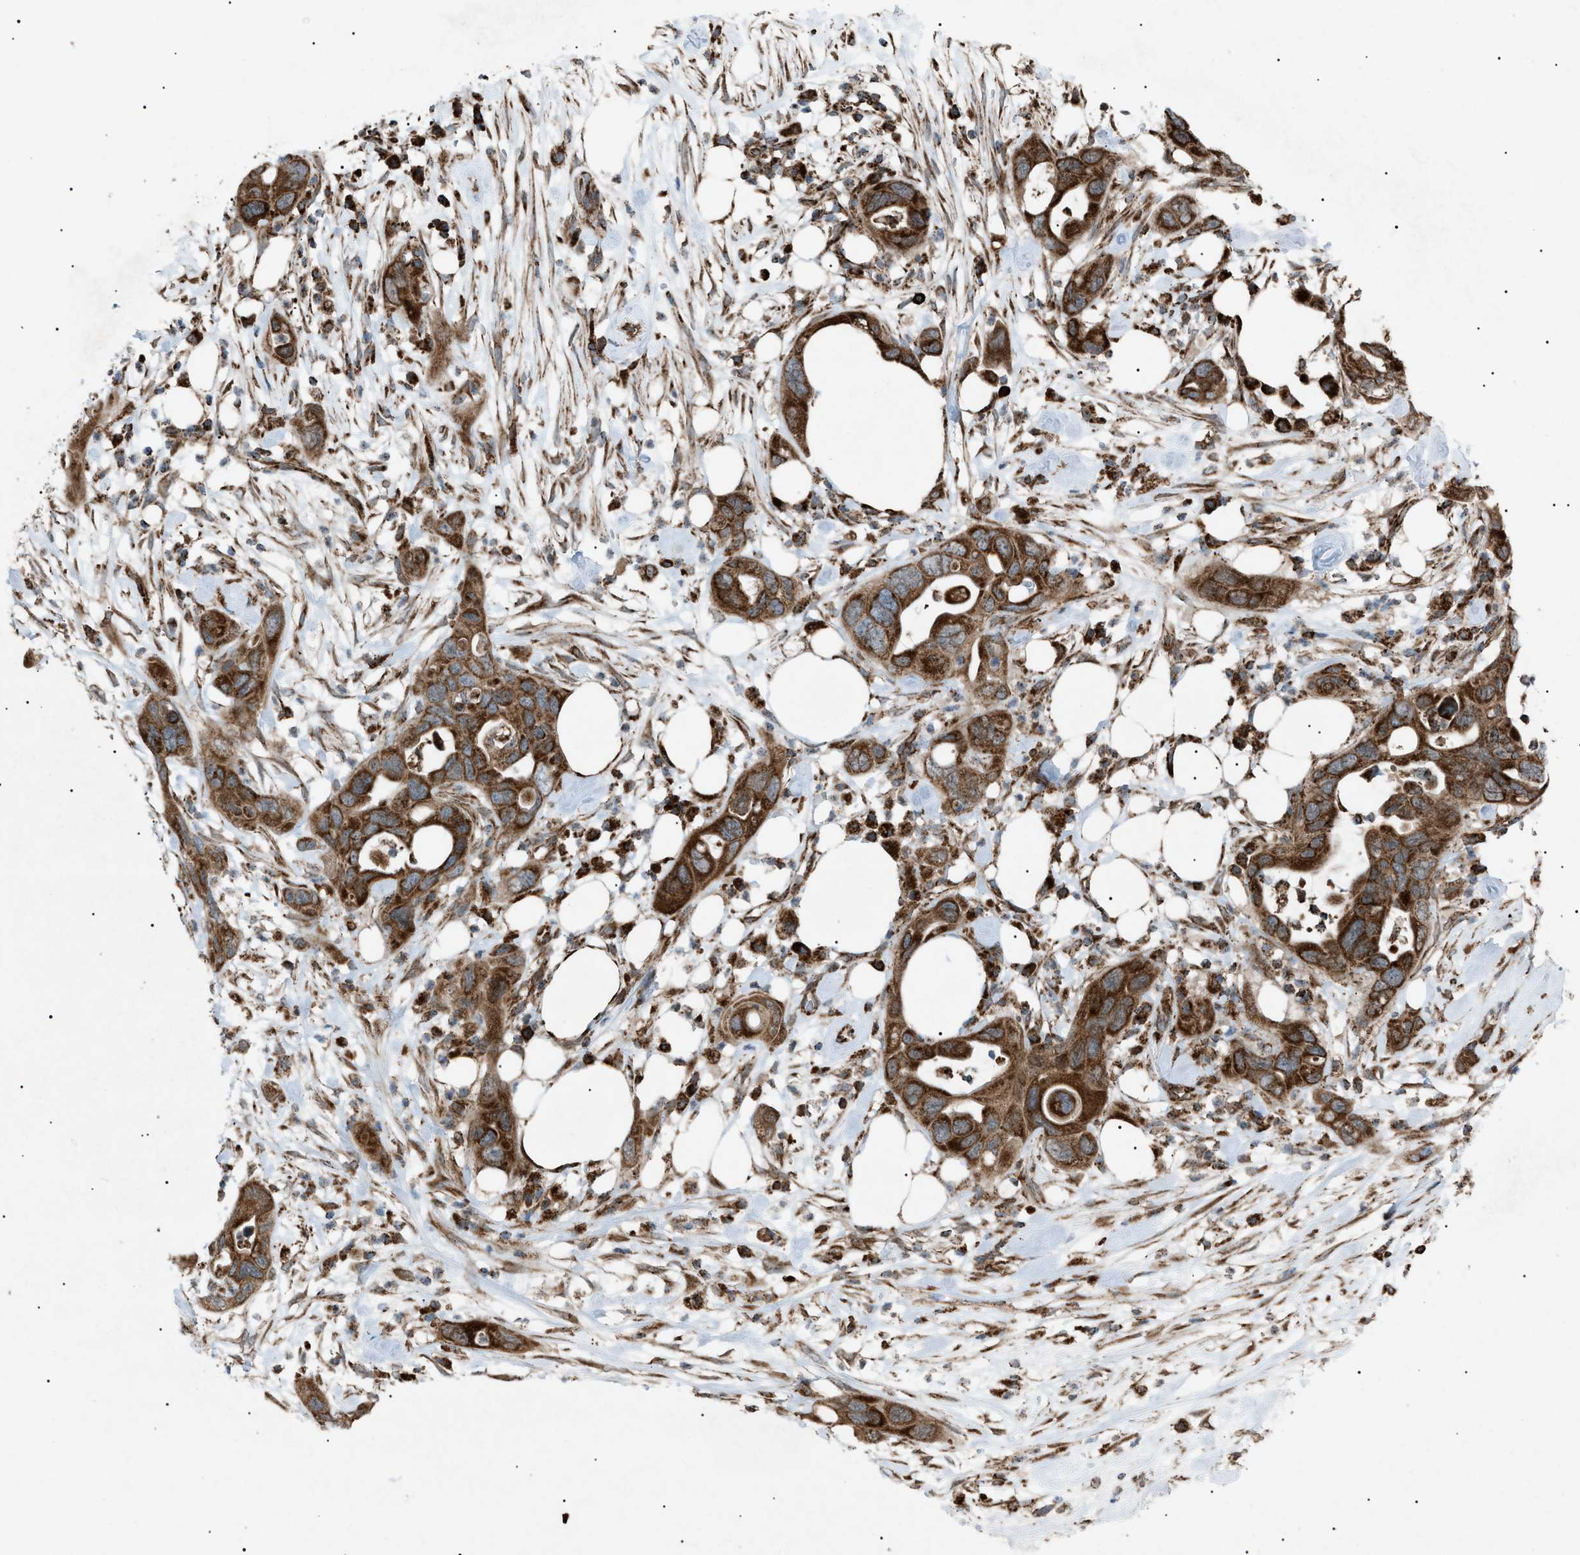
{"staining": {"intensity": "moderate", "quantity": ">75%", "location": "cytoplasmic/membranous"}, "tissue": "pancreatic cancer", "cell_type": "Tumor cells", "image_type": "cancer", "snomed": [{"axis": "morphology", "description": "Adenocarcinoma, NOS"}, {"axis": "topography", "description": "Pancreas"}], "caption": "Tumor cells exhibit moderate cytoplasmic/membranous expression in approximately >75% of cells in pancreatic adenocarcinoma.", "gene": "C1GALT1C1", "patient": {"sex": "female", "age": 71}}